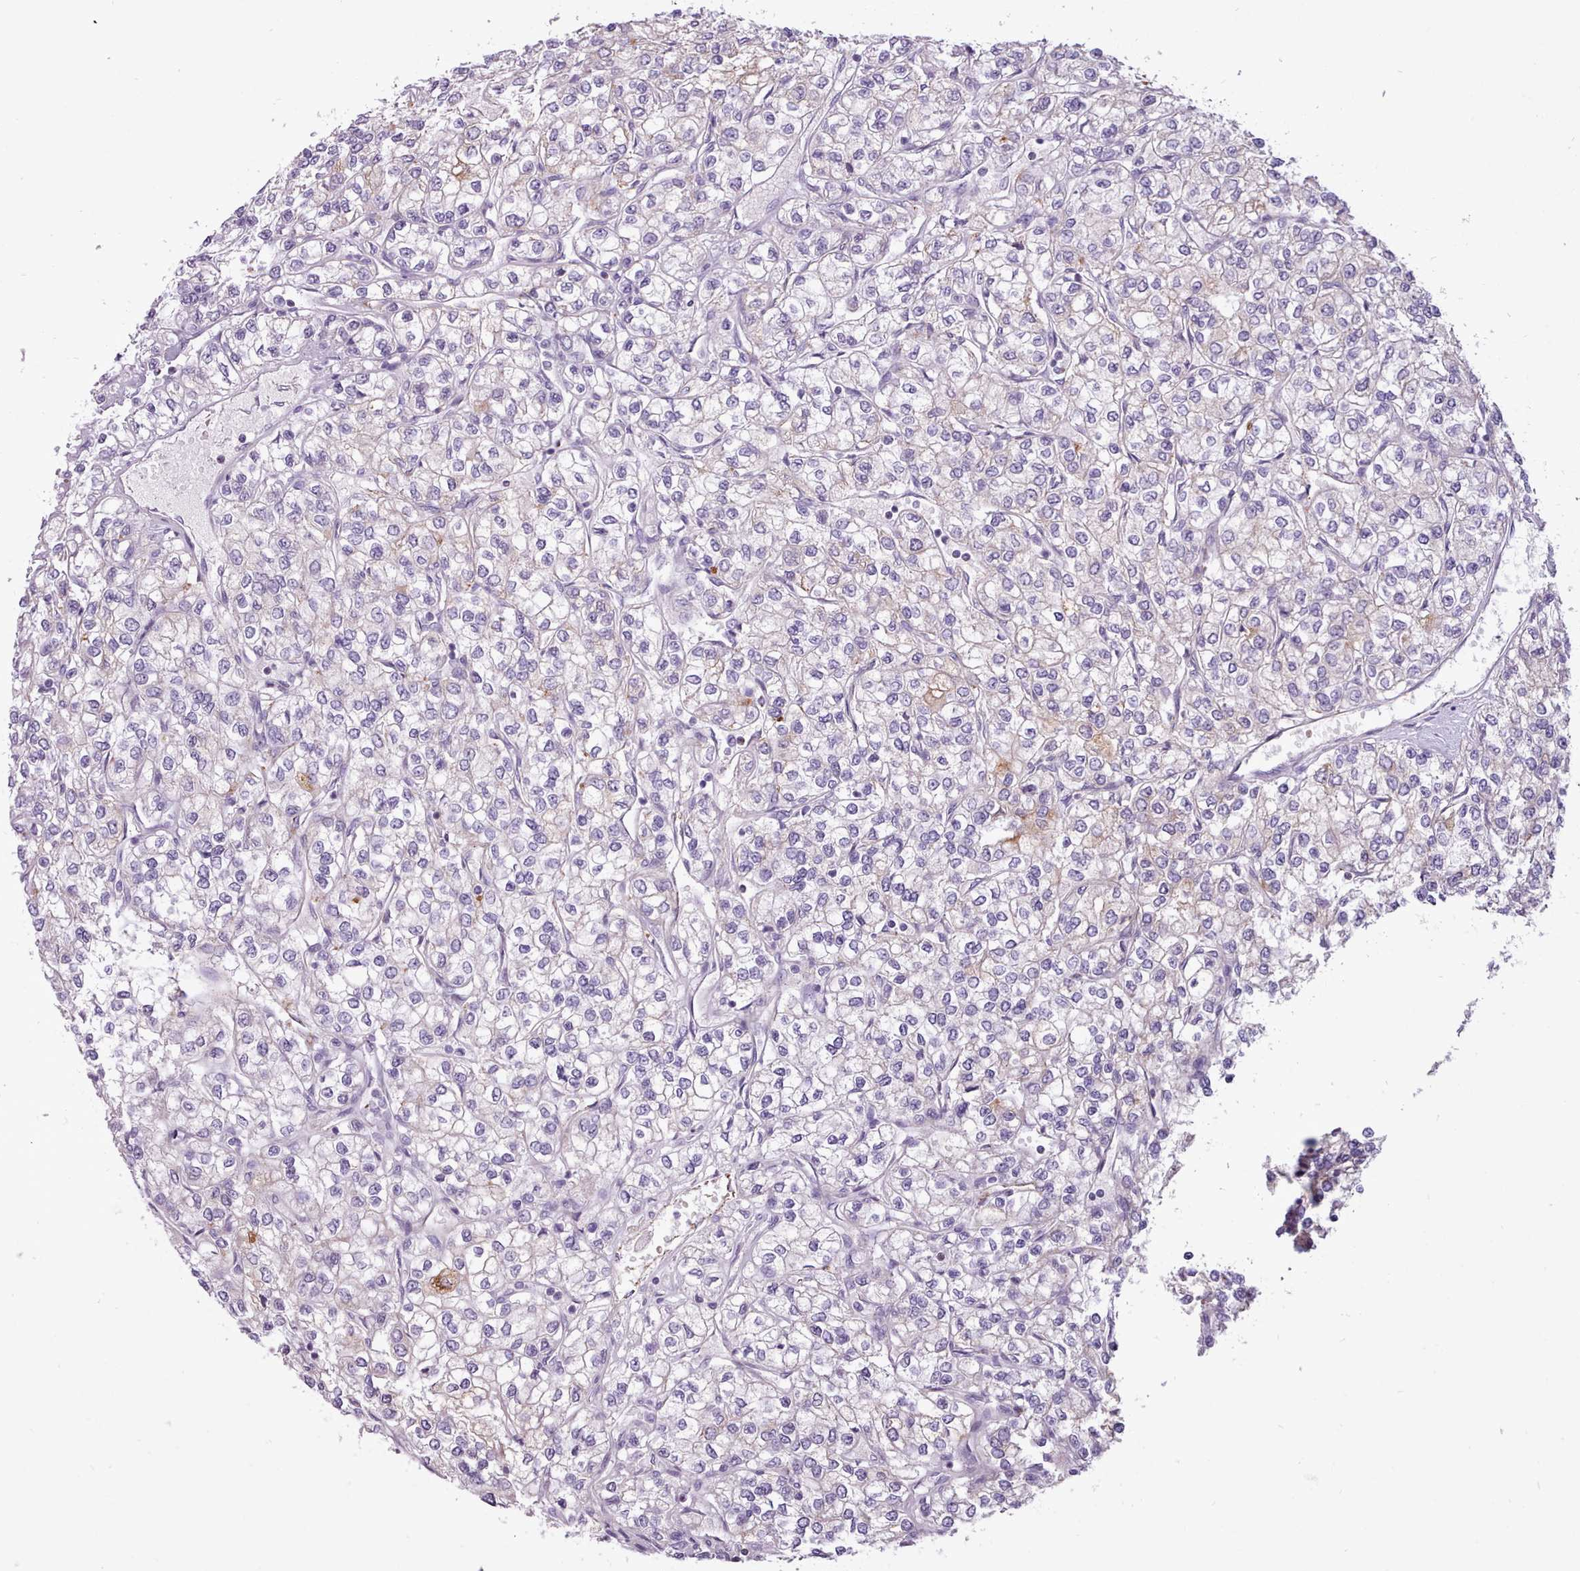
{"staining": {"intensity": "negative", "quantity": "none", "location": "none"}, "tissue": "renal cancer", "cell_type": "Tumor cells", "image_type": "cancer", "snomed": [{"axis": "morphology", "description": "Adenocarcinoma, NOS"}, {"axis": "topography", "description": "Kidney"}], "caption": "Immunohistochemical staining of human renal cancer reveals no significant expression in tumor cells.", "gene": "ATRAID", "patient": {"sex": "male", "age": 80}}